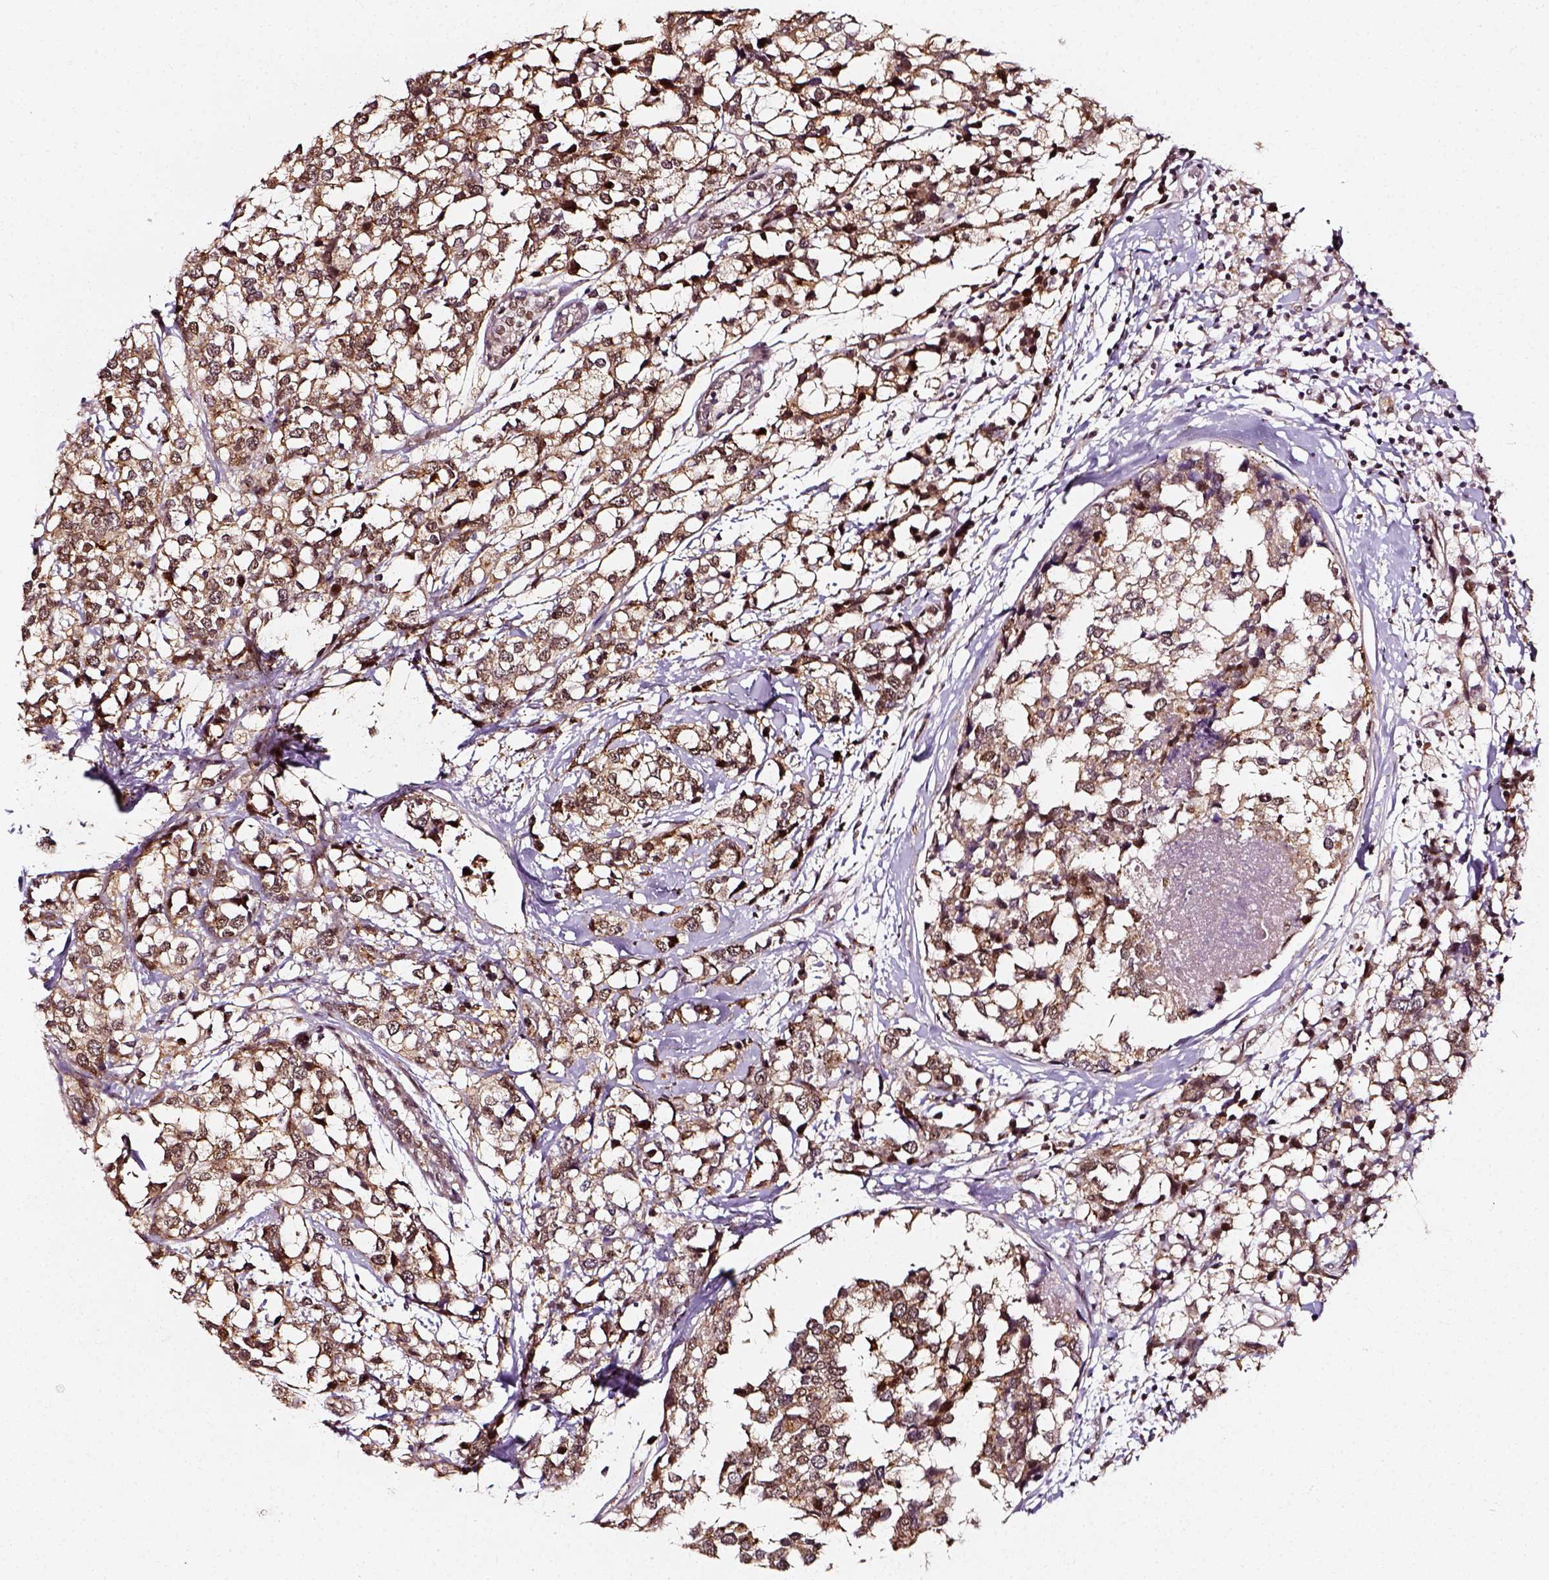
{"staining": {"intensity": "moderate", "quantity": ">75%", "location": "cytoplasmic/membranous,nuclear"}, "tissue": "breast cancer", "cell_type": "Tumor cells", "image_type": "cancer", "snomed": [{"axis": "morphology", "description": "Lobular carcinoma"}, {"axis": "topography", "description": "Breast"}], "caption": "Protein staining of breast cancer tissue demonstrates moderate cytoplasmic/membranous and nuclear positivity in approximately >75% of tumor cells.", "gene": "NACC1", "patient": {"sex": "female", "age": 59}}